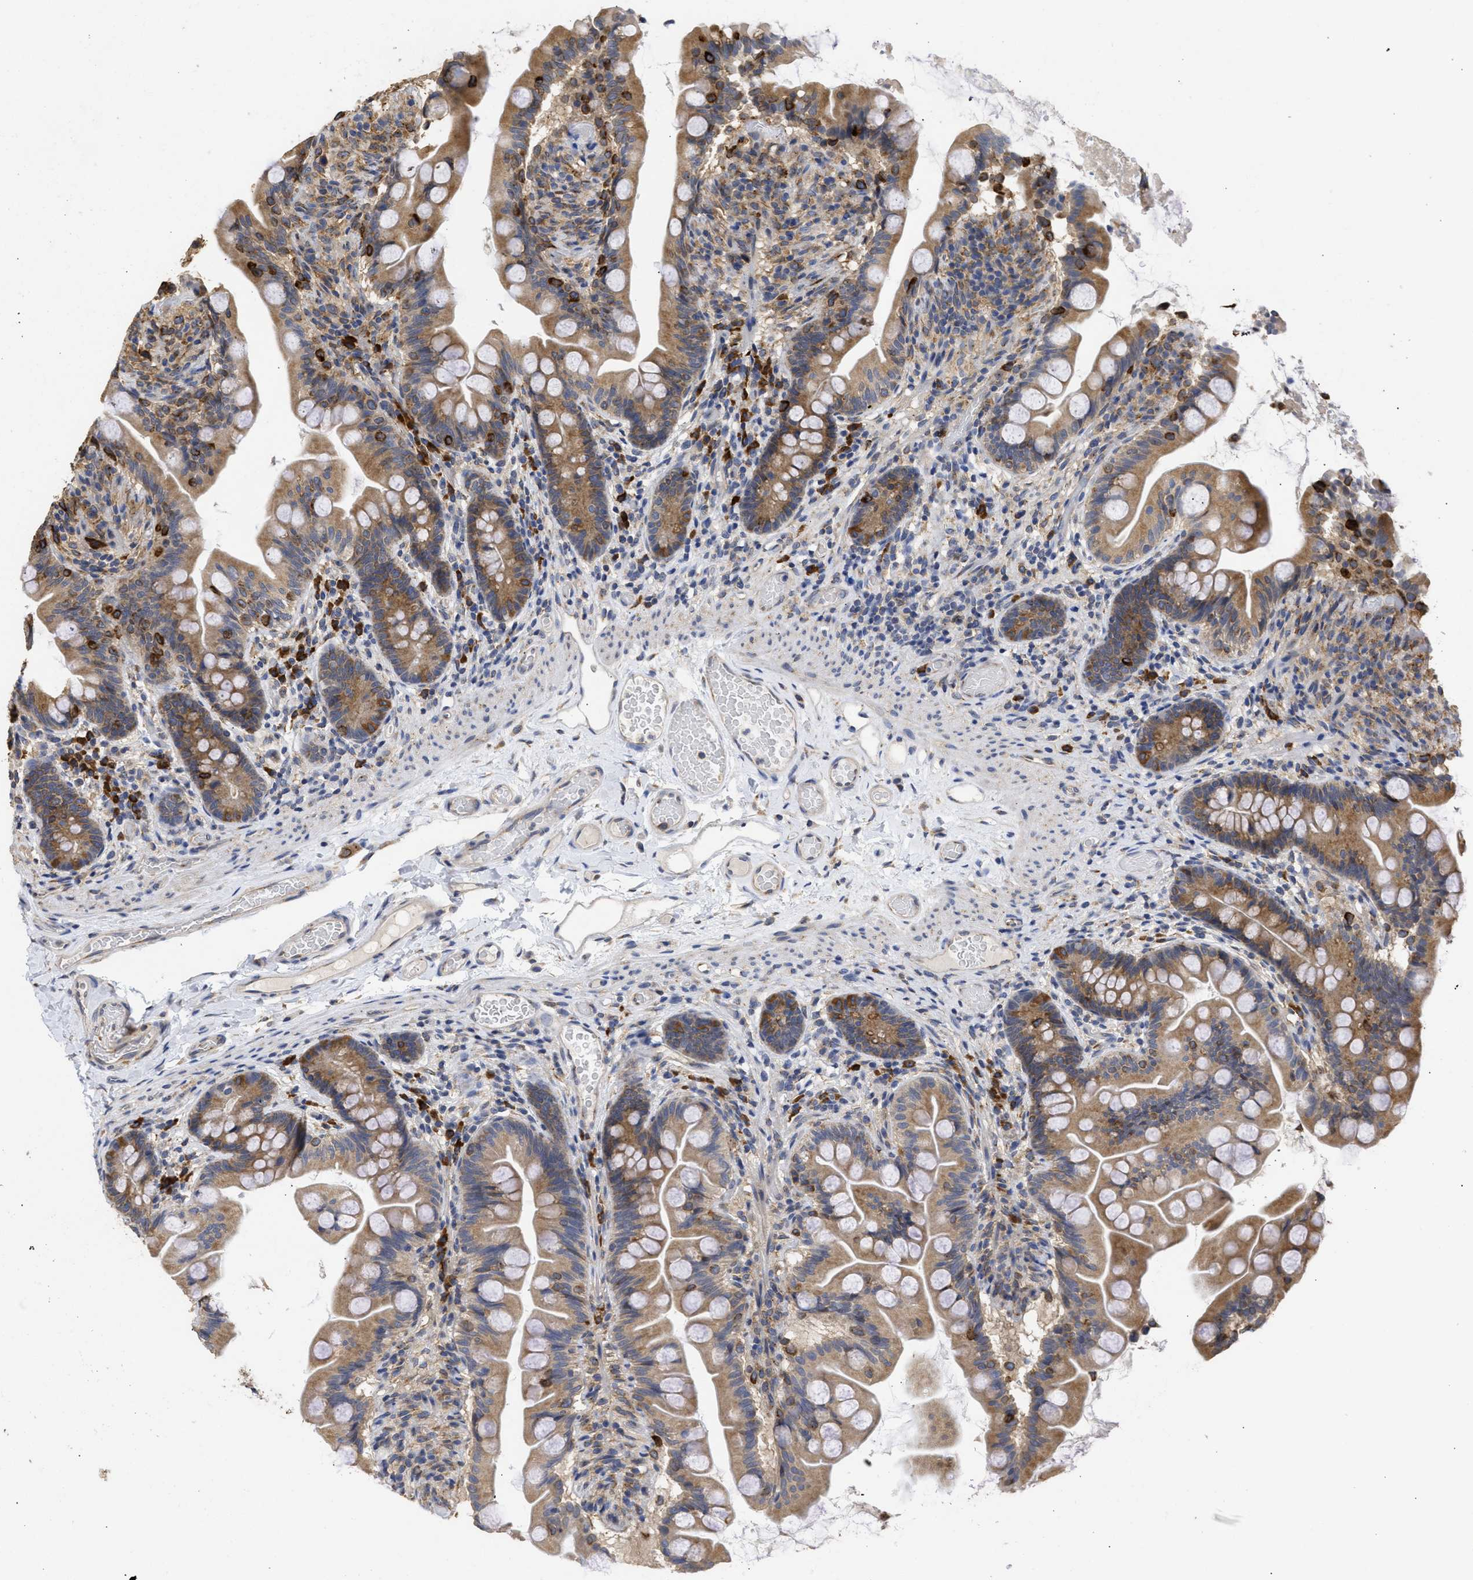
{"staining": {"intensity": "moderate", "quantity": ">75%", "location": "cytoplasmic/membranous"}, "tissue": "small intestine", "cell_type": "Glandular cells", "image_type": "normal", "snomed": [{"axis": "morphology", "description": "Normal tissue, NOS"}, {"axis": "topography", "description": "Small intestine"}], "caption": "DAB immunohistochemical staining of normal small intestine shows moderate cytoplasmic/membranous protein positivity in about >75% of glandular cells.", "gene": "DNAJC1", "patient": {"sex": "female", "age": 56}}